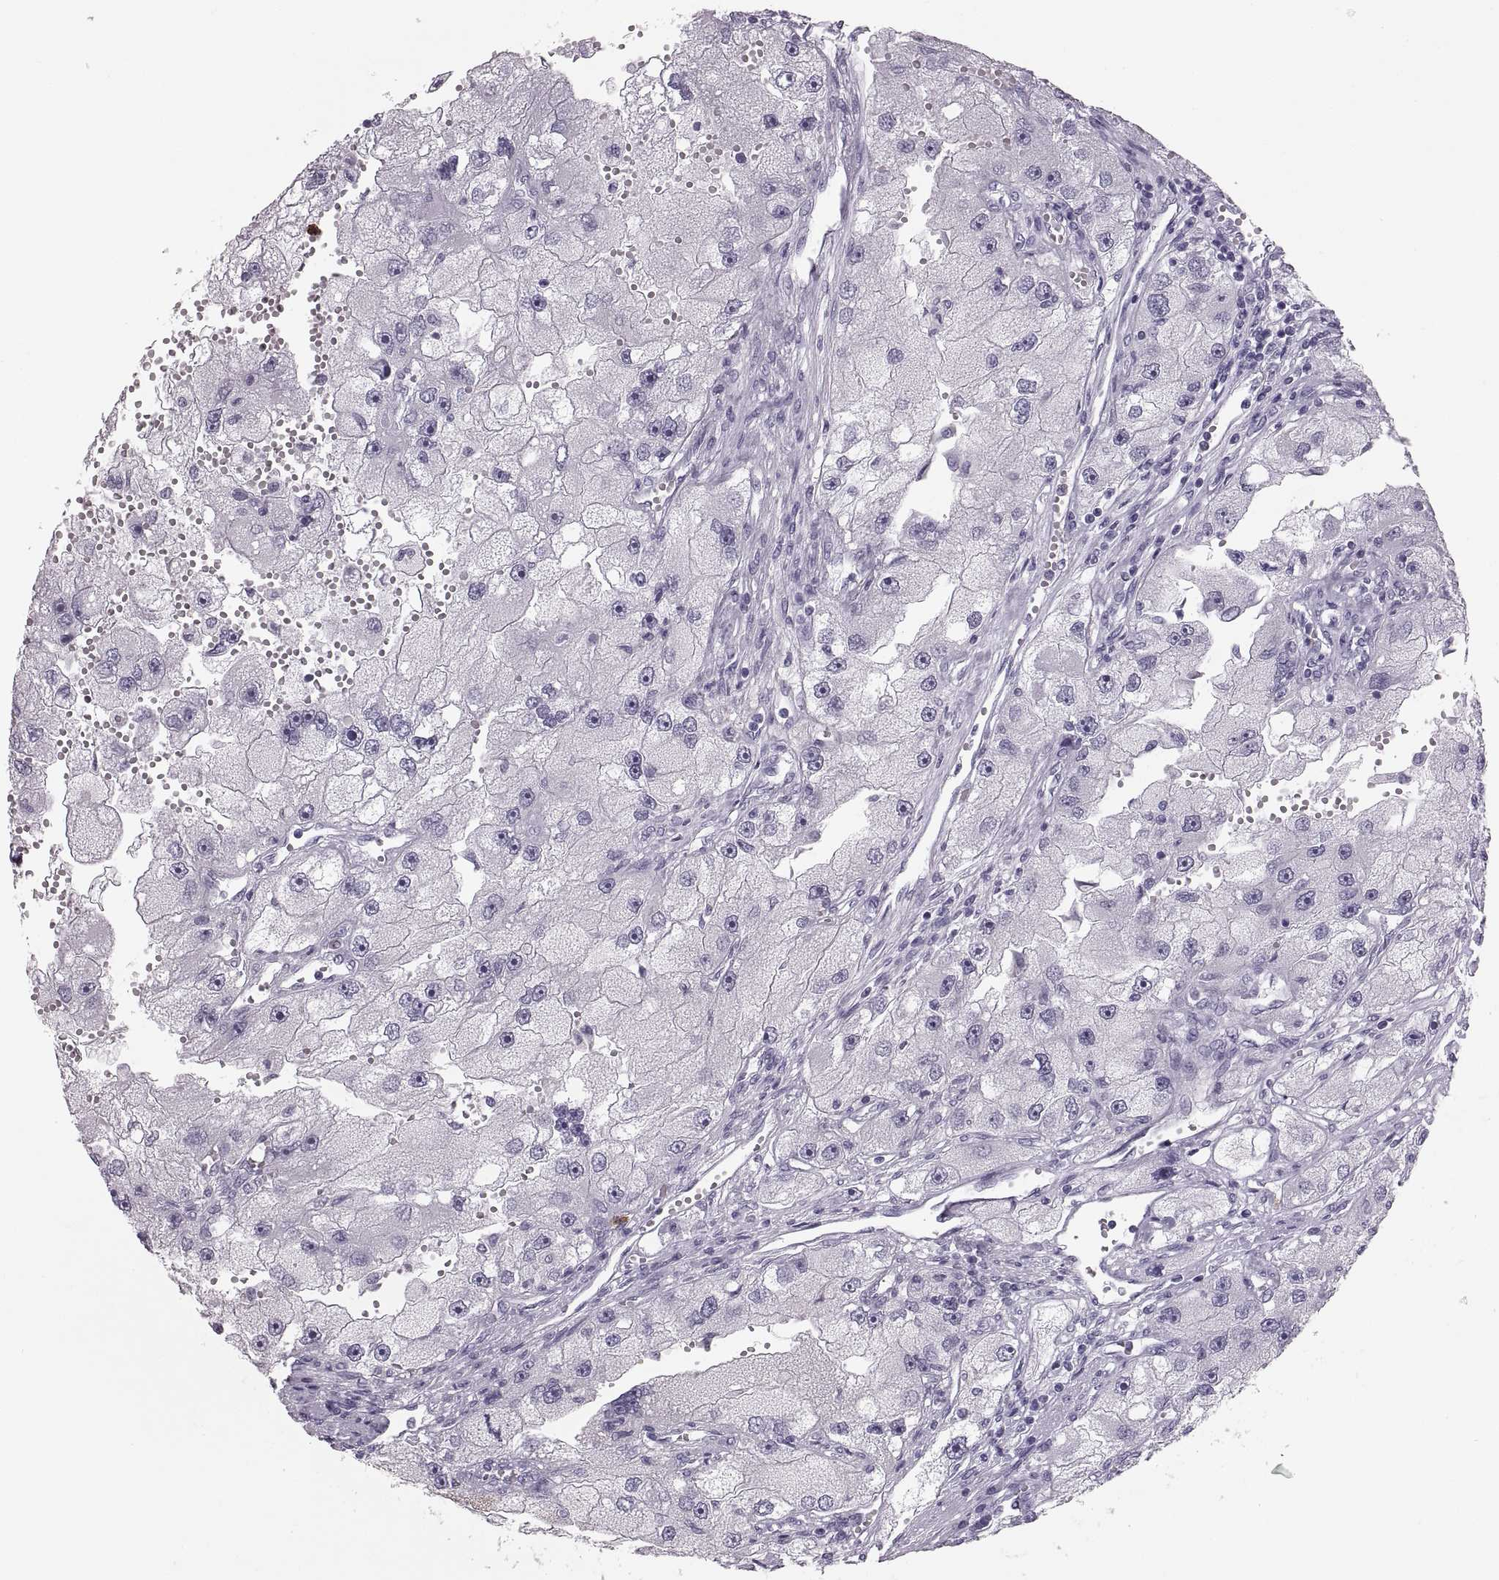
{"staining": {"intensity": "negative", "quantity": "none", "location": "none"}, "tissue": "renal cancer", "cell_type": "Tumor cells", "image_type": "cancer", "snomed": [{"axis": "morphology", "description": "Adenocarcinoma, NOS"}, {"axis": "topography", "description": "Kidney"}], "caption": "Immunohistochemical staining of human adenocarcinoma (renal) exhibits no significant expression in tumor cells.", "gene": "MILR1", "patient": {"sex": "male", "age": 63}}